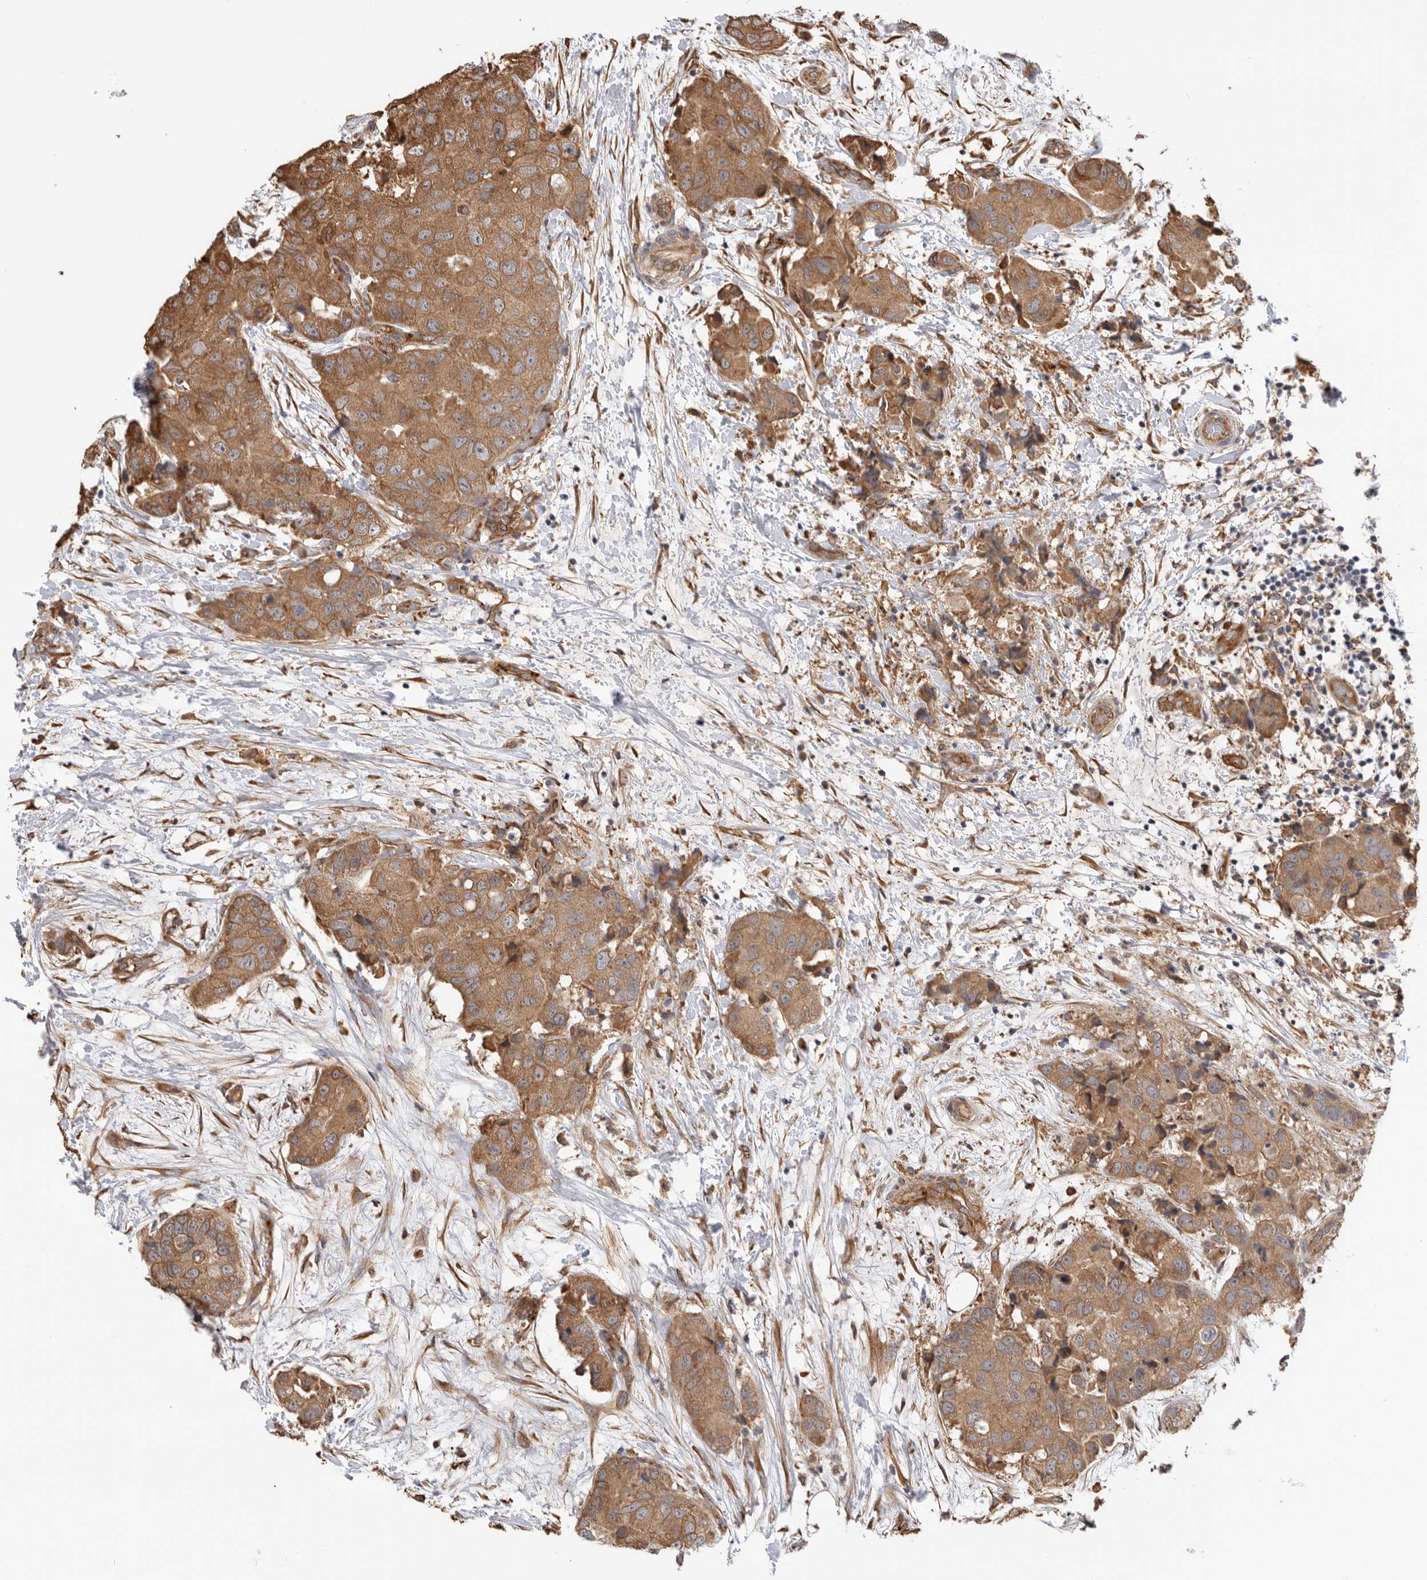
{"staining": {"intensity": "moderate", "quantity": ">75%", "location": "cytoplasmic/membranous"}, "tissue": "breast cancer", "cell_type": "Tumor cells", "image_type": "cancer", "snomed": [{"axis": "morphology", "description": "Duct carcinoma"}, {"axis": "topography", "description": "Breast"}], "caption": "Approximately >75% of tumor cells in human breast intraductal carcinoma show moderate cytoplasmic/membranous protein expression as visualized by brown immunohistochemical staining.", "gene": "CDC42BPB", "patient": {"sex": "female", "age": 62}}